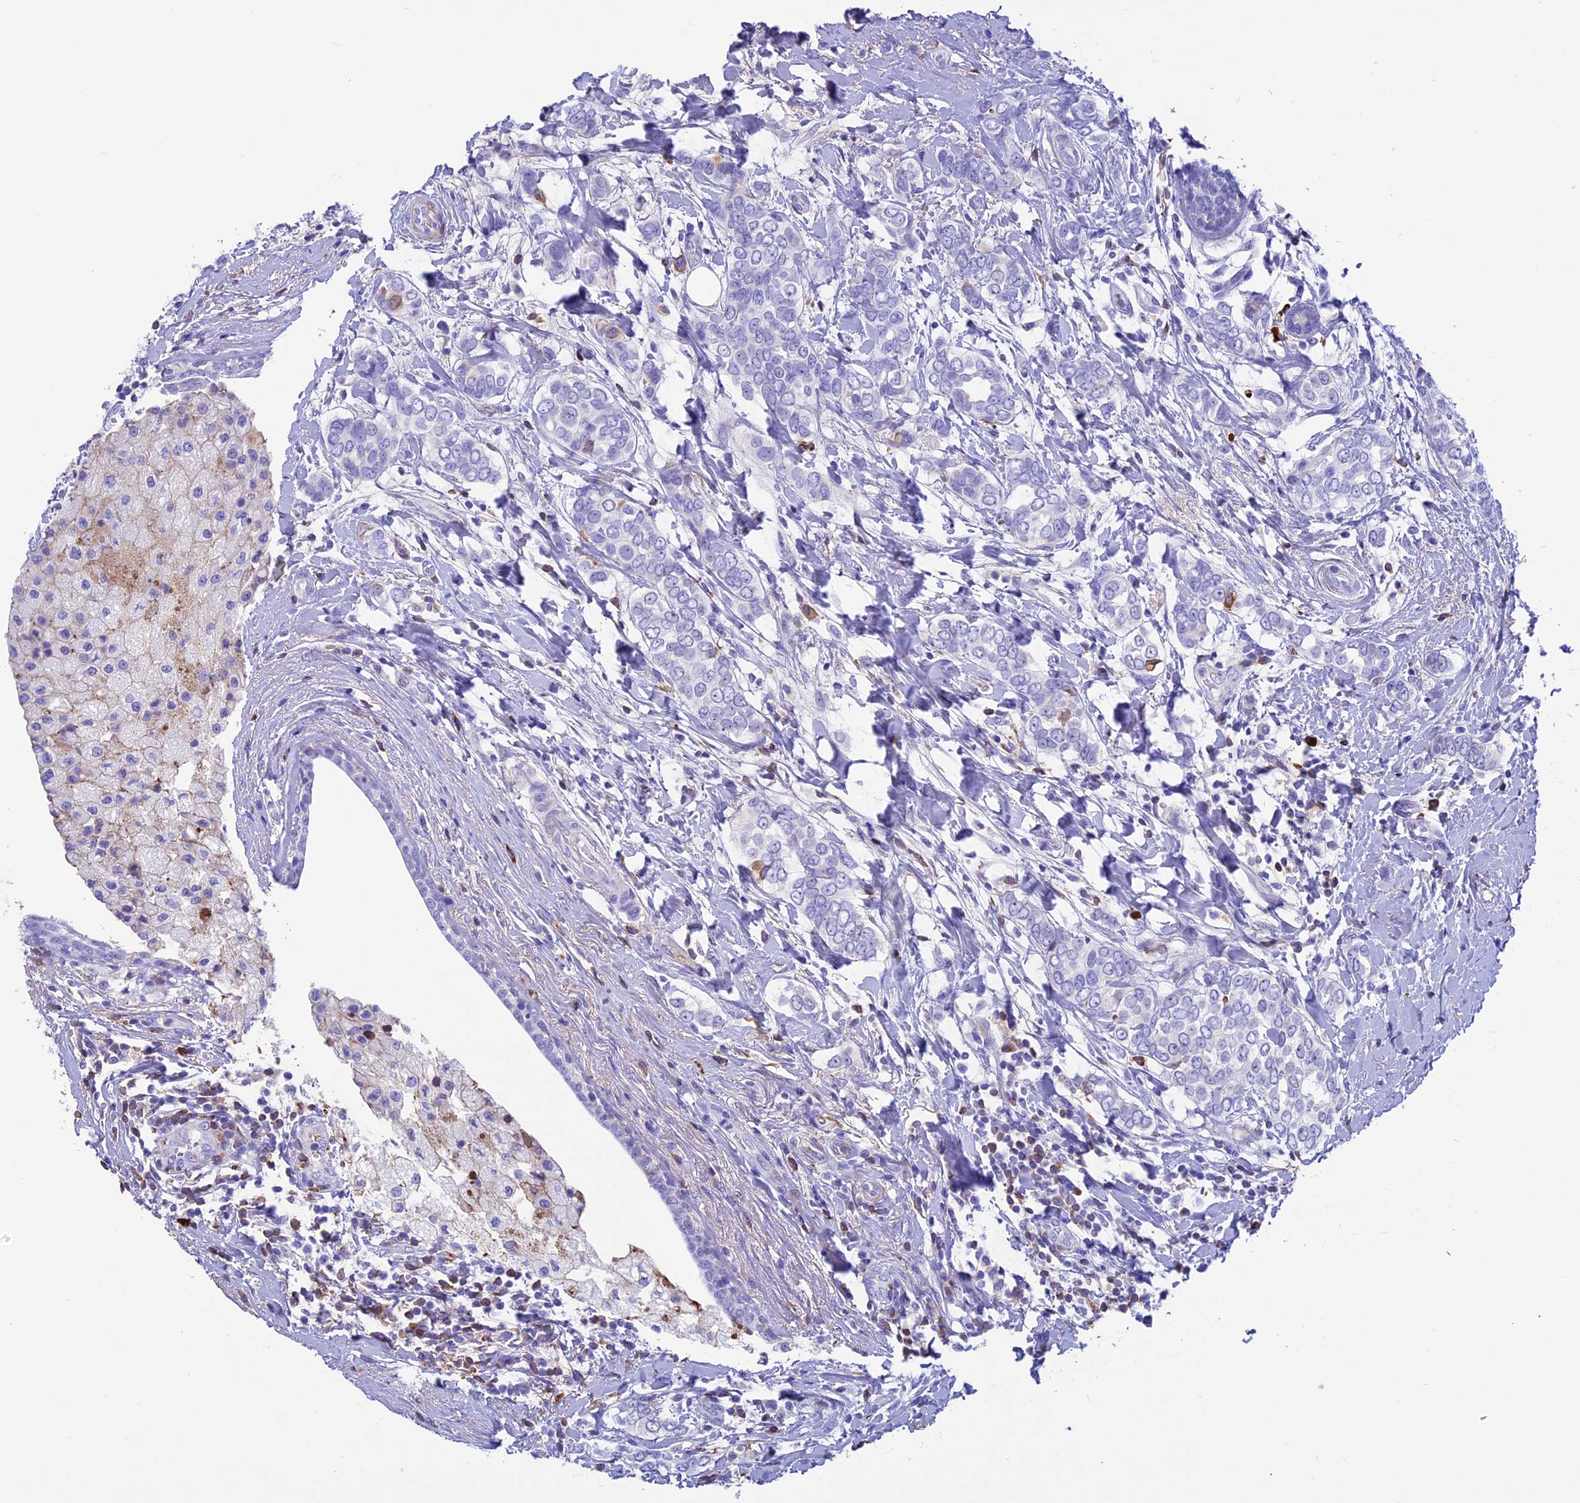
{"staining": {"intensity": "negative", "quantity": "none", "location": "none"}, "tissue": "breast cancer", "cell_type": "Tumor cells", "image_type": "cancer", "snomed": [{"axis": "morphology", "description": "Lobular carcinoma"}, {"axis": "topography", "description": "Breast"}], "caption": "Protein analysis of lobular carcinoma (breast) reveals no significant expression in tumor cells. (Stains: DAB immunohistochemistry (IHC) with hematoxylin counter stain, Microscopy: brightfield microscopy at high magnification).", "gene": "IGSF6", "patient": {"sex": "female", "age": 51}}